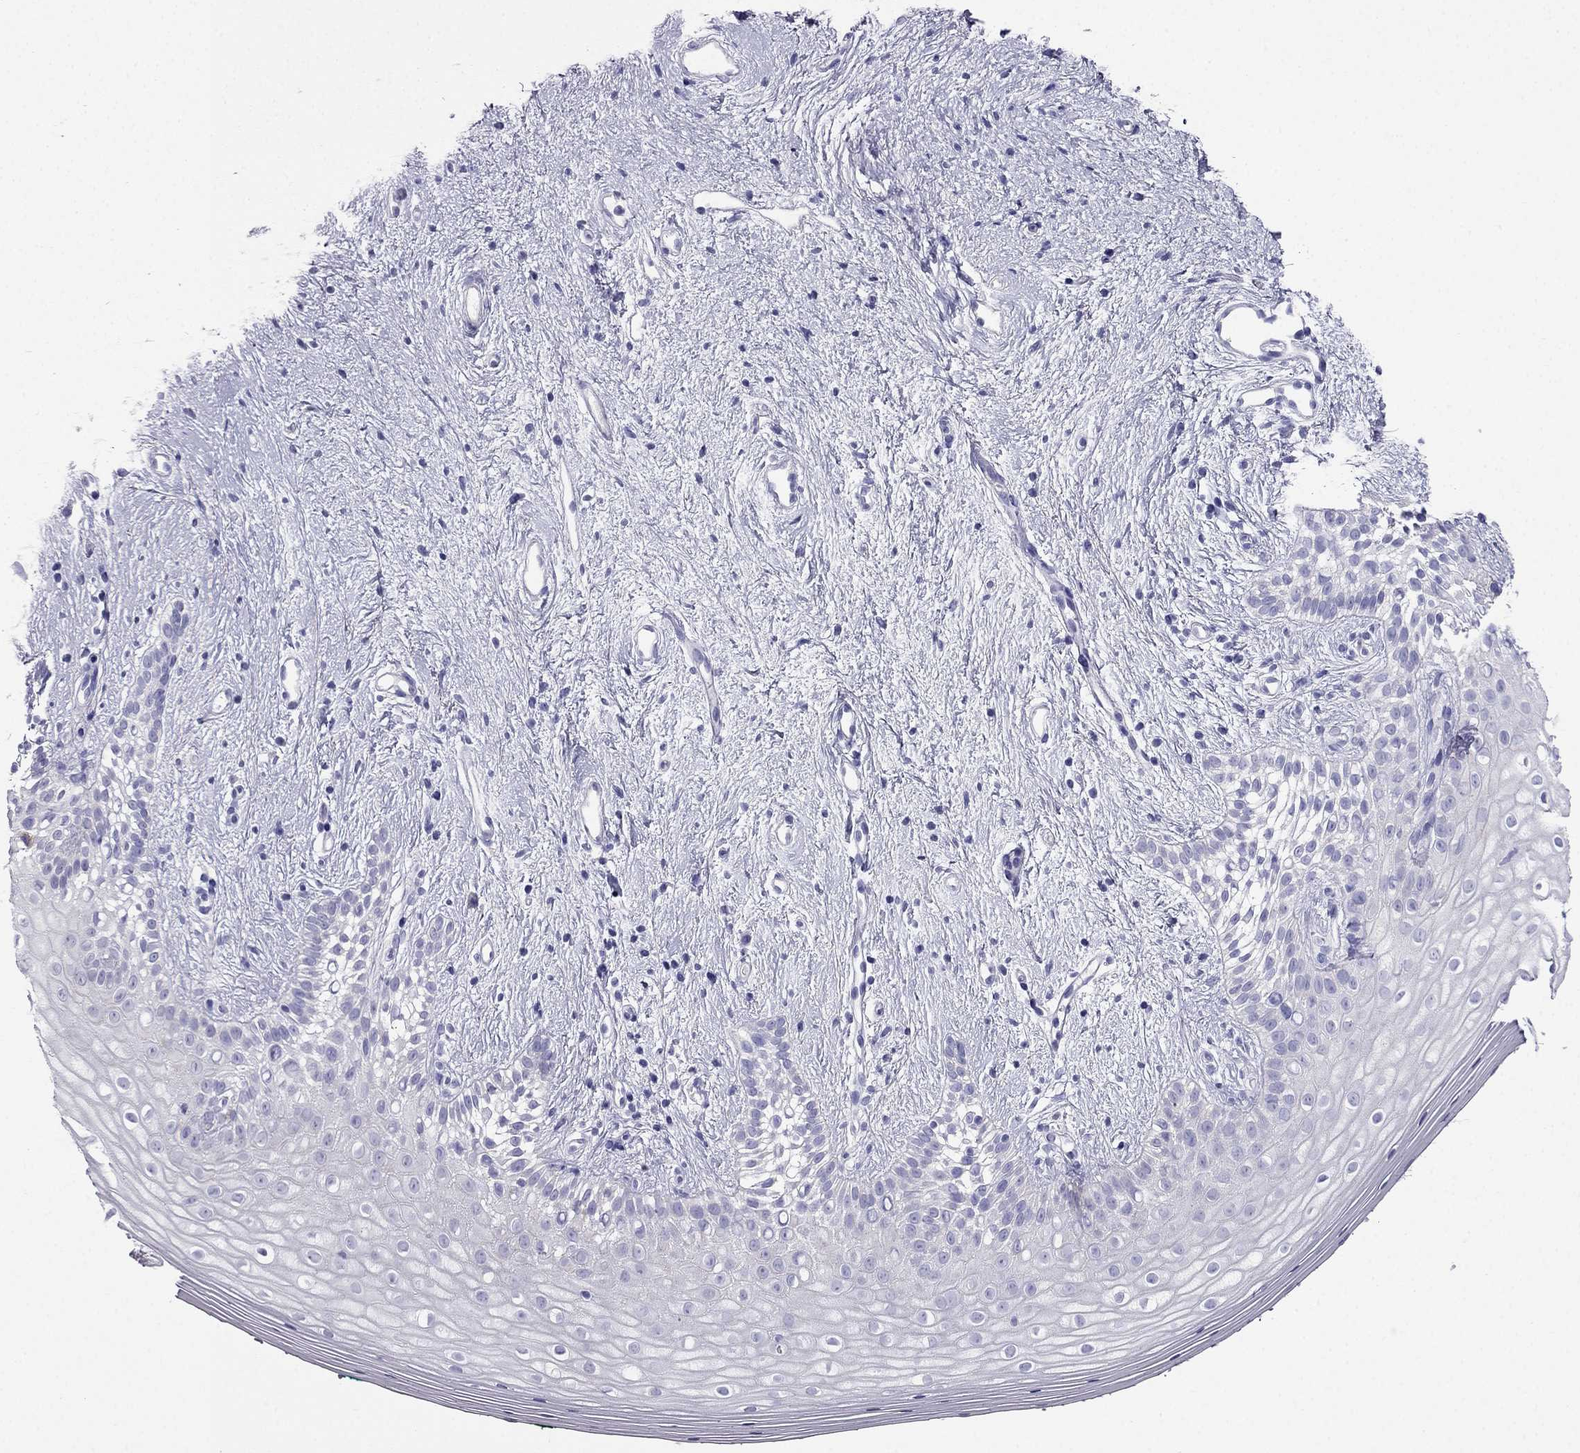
{"staining": {"intensity": "negative", "quantity": "none", "location": "none"}, "tissue": "vagina", "cell_type": "Squamous epithelial cells", "image_type": "normal", "snomed": [{"axis": "morphology", "description": "Normal tissue, NOS"}, {"axis": "topography", "description": "Vagina"}], "caption": "Immunohistochemistry (IHC) image of benign vagina: human vagina stained with DAB shows no significant protein positivity in squamous epithelial cells.", "gene": "PTH", "patient": {"sex": "female", "age": 47}}